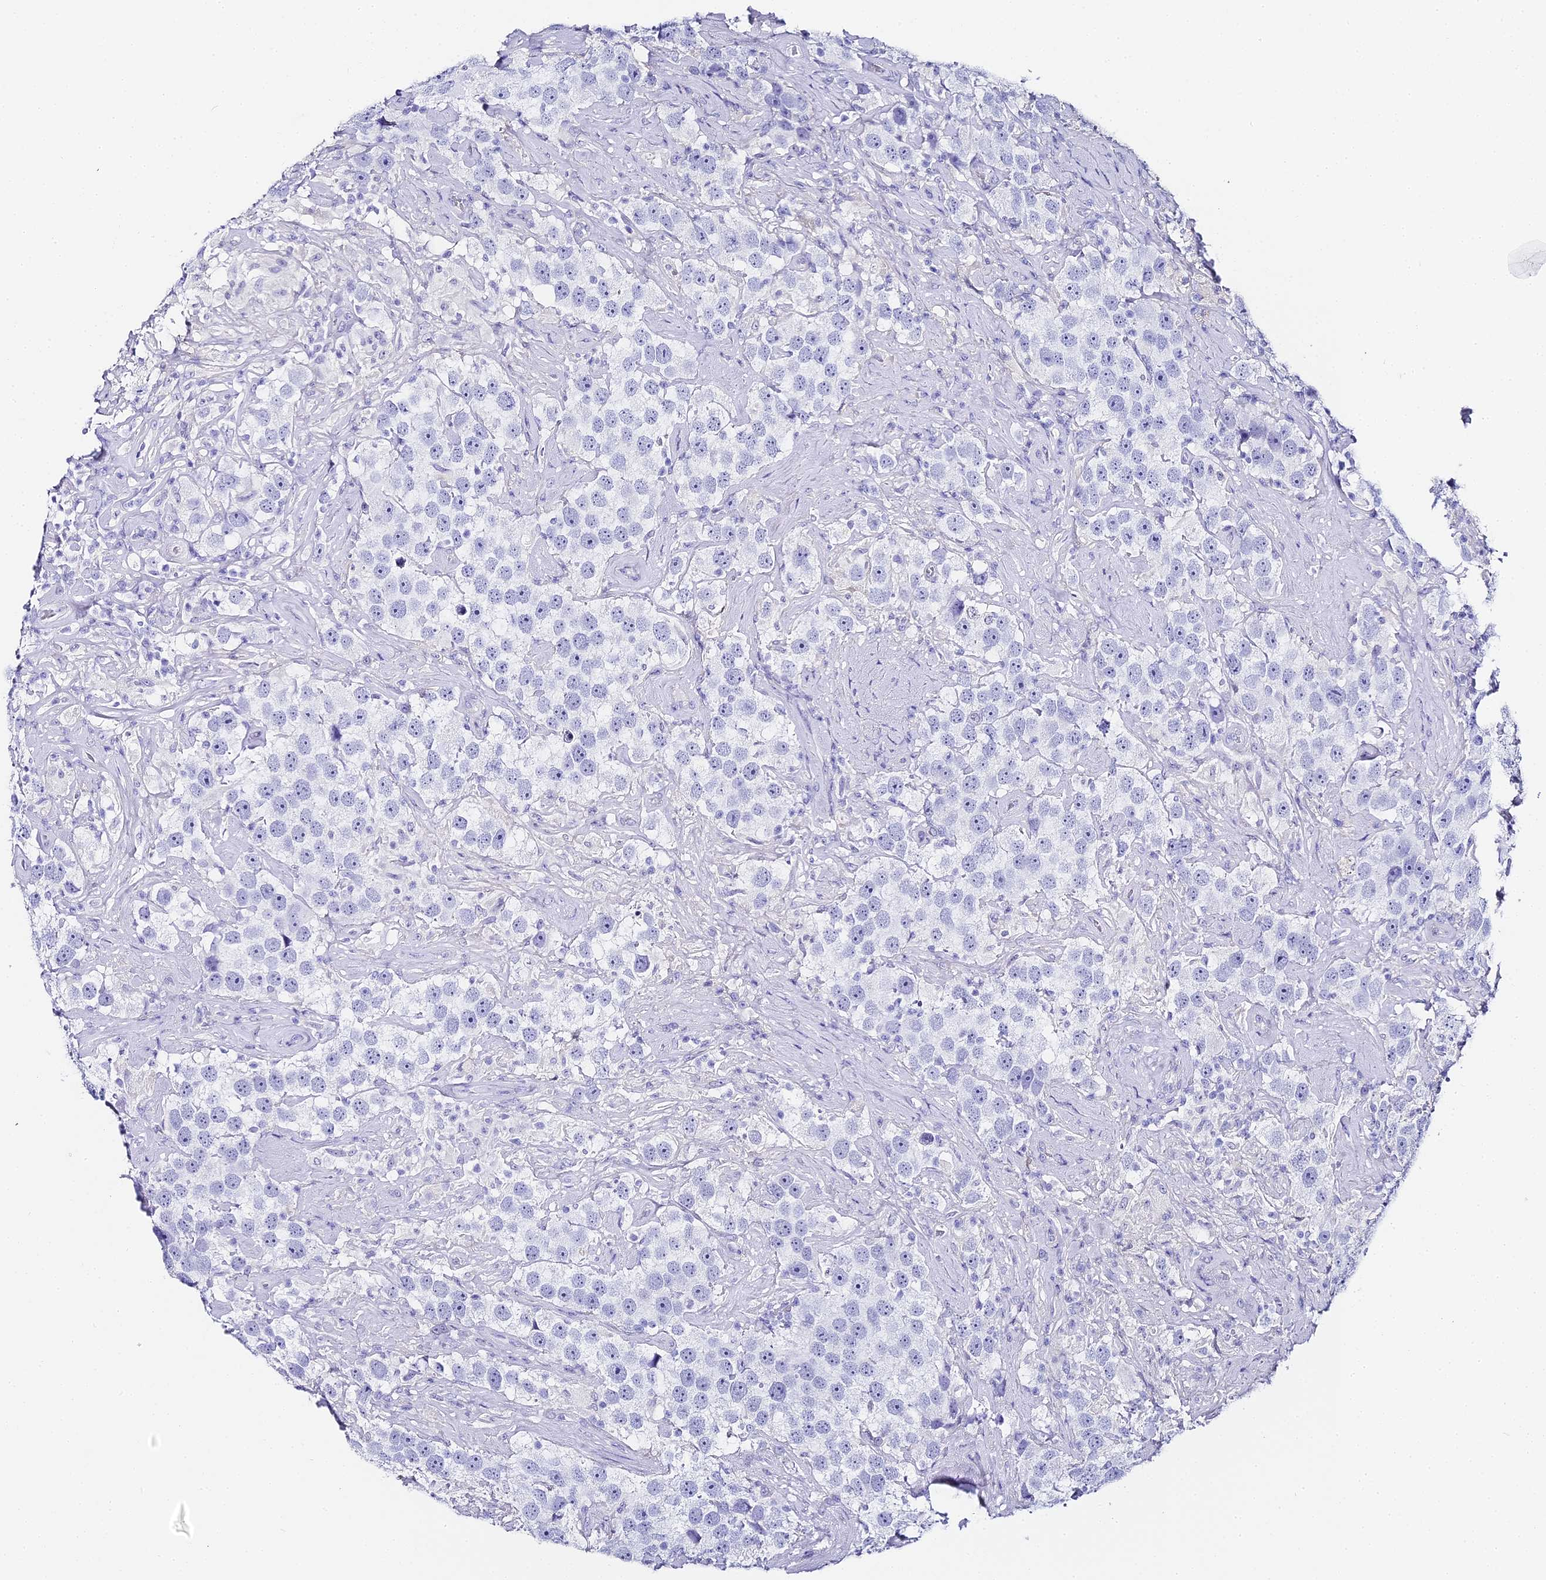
{"staining": {"intensity": "negative", "quantity": "none", "location": "none"}, "tissue": "testis cancer", "cell_type": "Tumor cells", "image_type": "cancer", "snomed": [{"axis": "morphology", "description": "Seminoma, NOS"}, {"axis": "topography", "description": "Testis"}], "caption": "IHC image of neoplastic tissue: human testis cancer stained with DAB (3,3'-diaminobenzidine) demonstrates no significant protein positivity in tumor cells.", "gene": "ABHD14A-ACY1", "patient": {"sex": "male", "age": 49}}